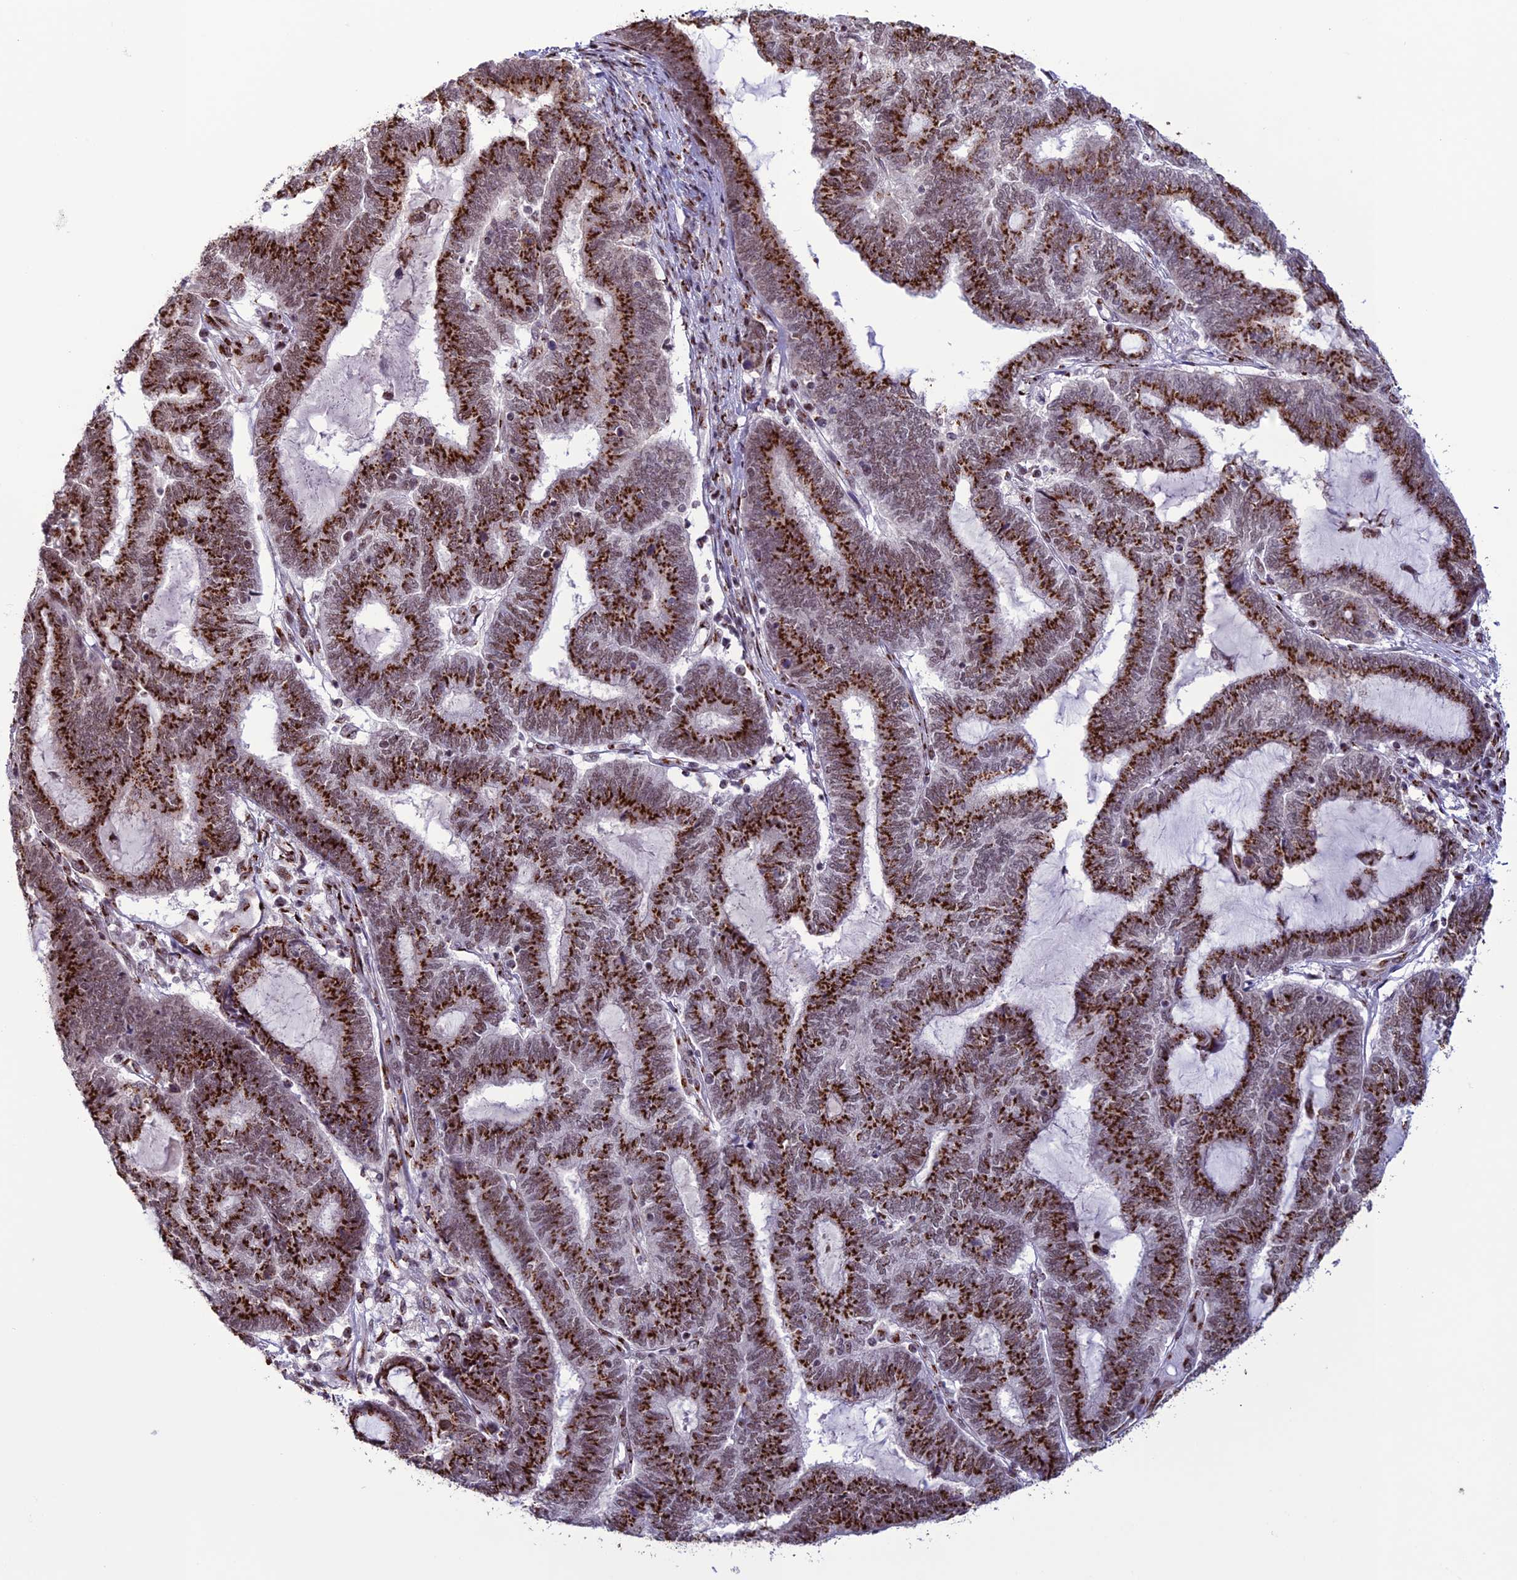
{"staining": {"intensity": "strong", "quantity": ">75%", "location": "cytoplasmic/membranous,nuclear"}, "tissue": "endometrial cancer", "cell_type": "Tumor cells", "image_type": "cancer", "snomed": [{"axis": "morphology", "description": "Adenocarcinoma, NOS"}, {"axis": "topography", "description": "Uterus"}, {"axis": "topography", "description": "Endometrium"}], "caption": "A brown stain highlights strong cytoplasmic/membranous and nuclear positivity of a protein in endometrial adenocarcinoma tumor cells.", "gene": "PLEKHA4", "patient": {"sex": "female", "age": 70}}